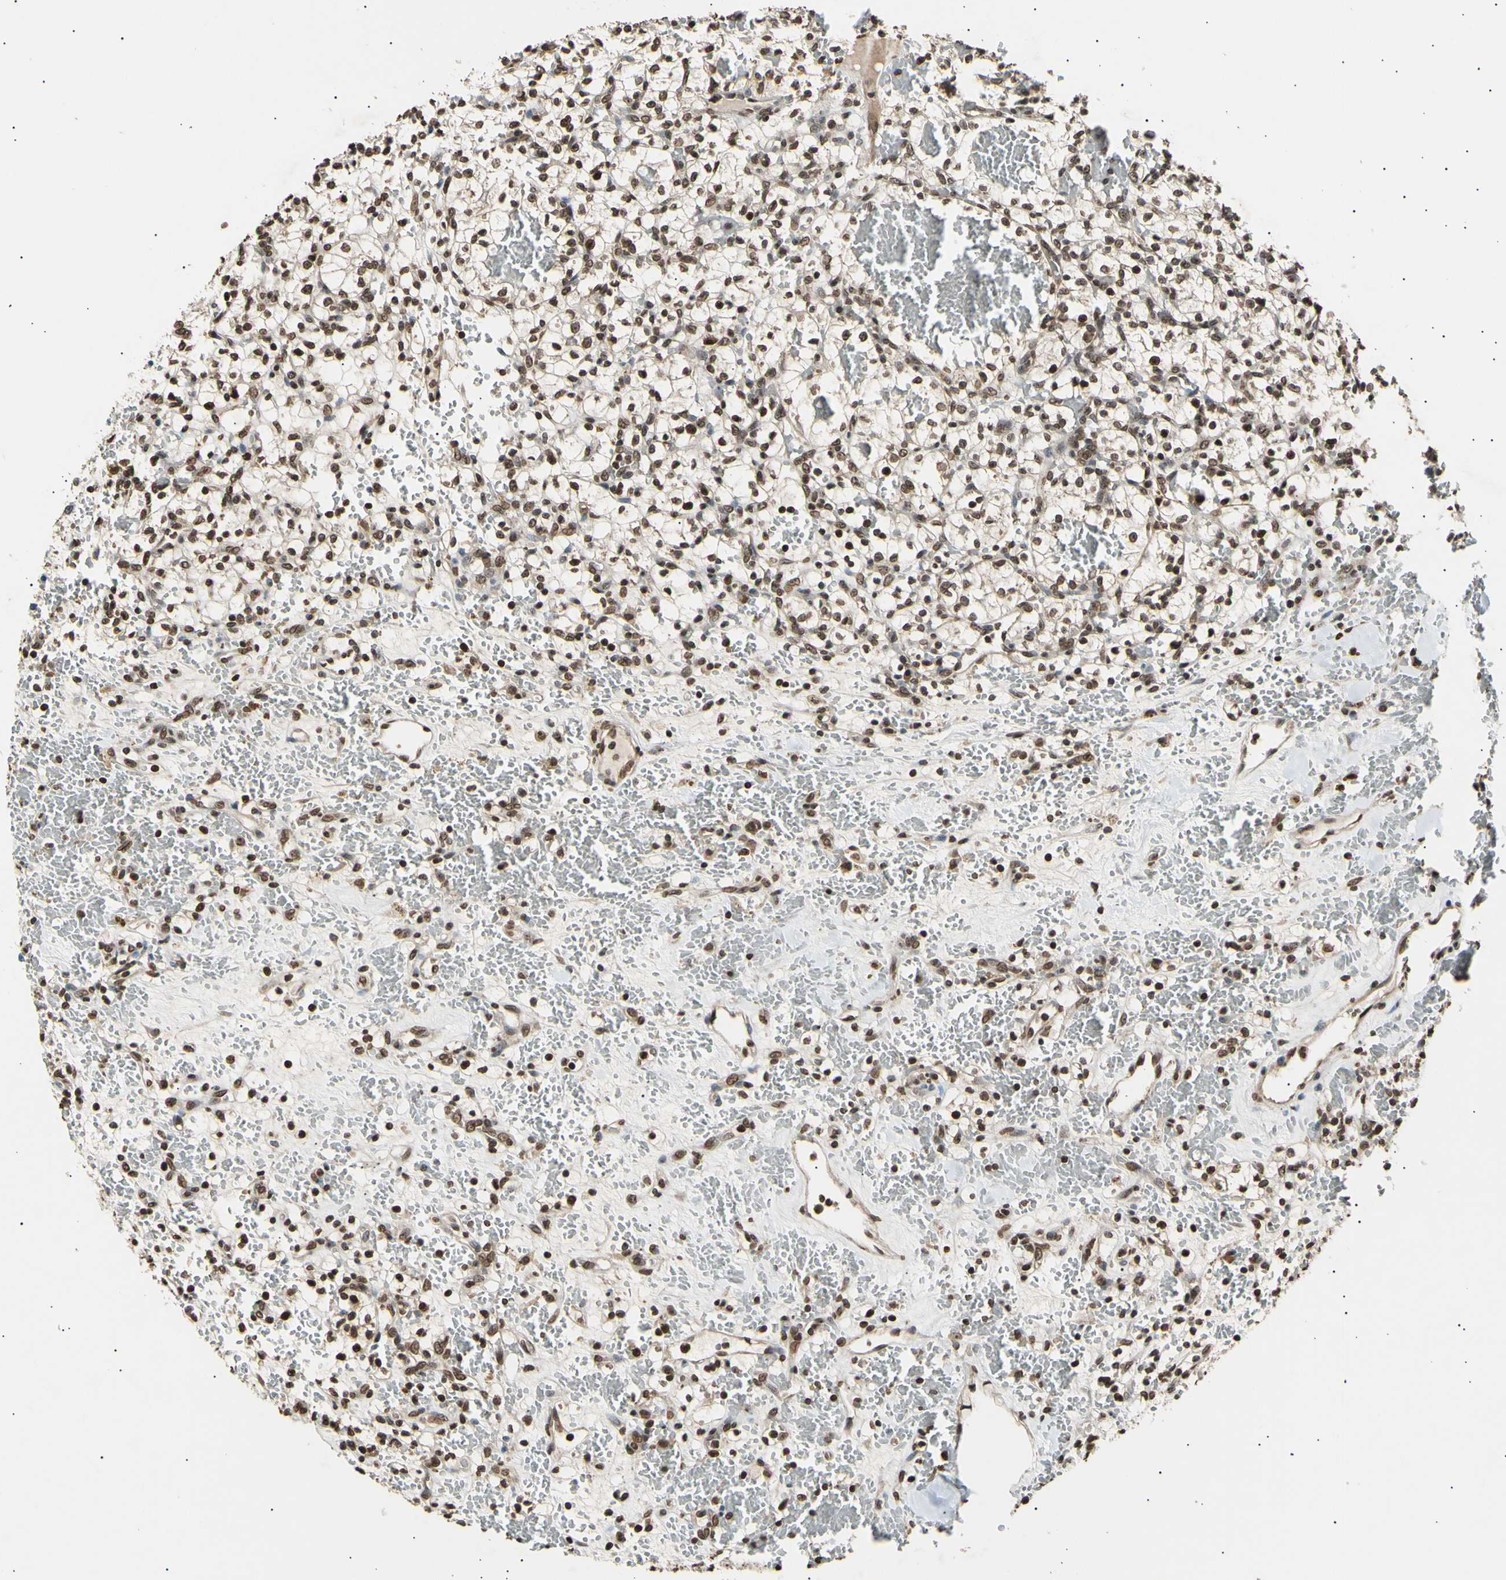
{"staining": {"intensity": "moderate", "quantity": ">75%", "location": "nuclear"}, "tissue": "renal cancer", "cell_type": "Tumor cells", "image_type": "cancer", "snomed": [{"axis": "morphology", "description": "Adenocarcinoma, NOS"}, {"axis": "topography", "description": "Kidney"}], "caption": "A high-resolution micrograph shows immunohistochemistry staining of renal adenocarcinoma, which demonstrates moderate nuclear staining in about >75% of tumor cells.", "gene": "ANAPC7", "patient": {"sex": "female", "age": 60}}